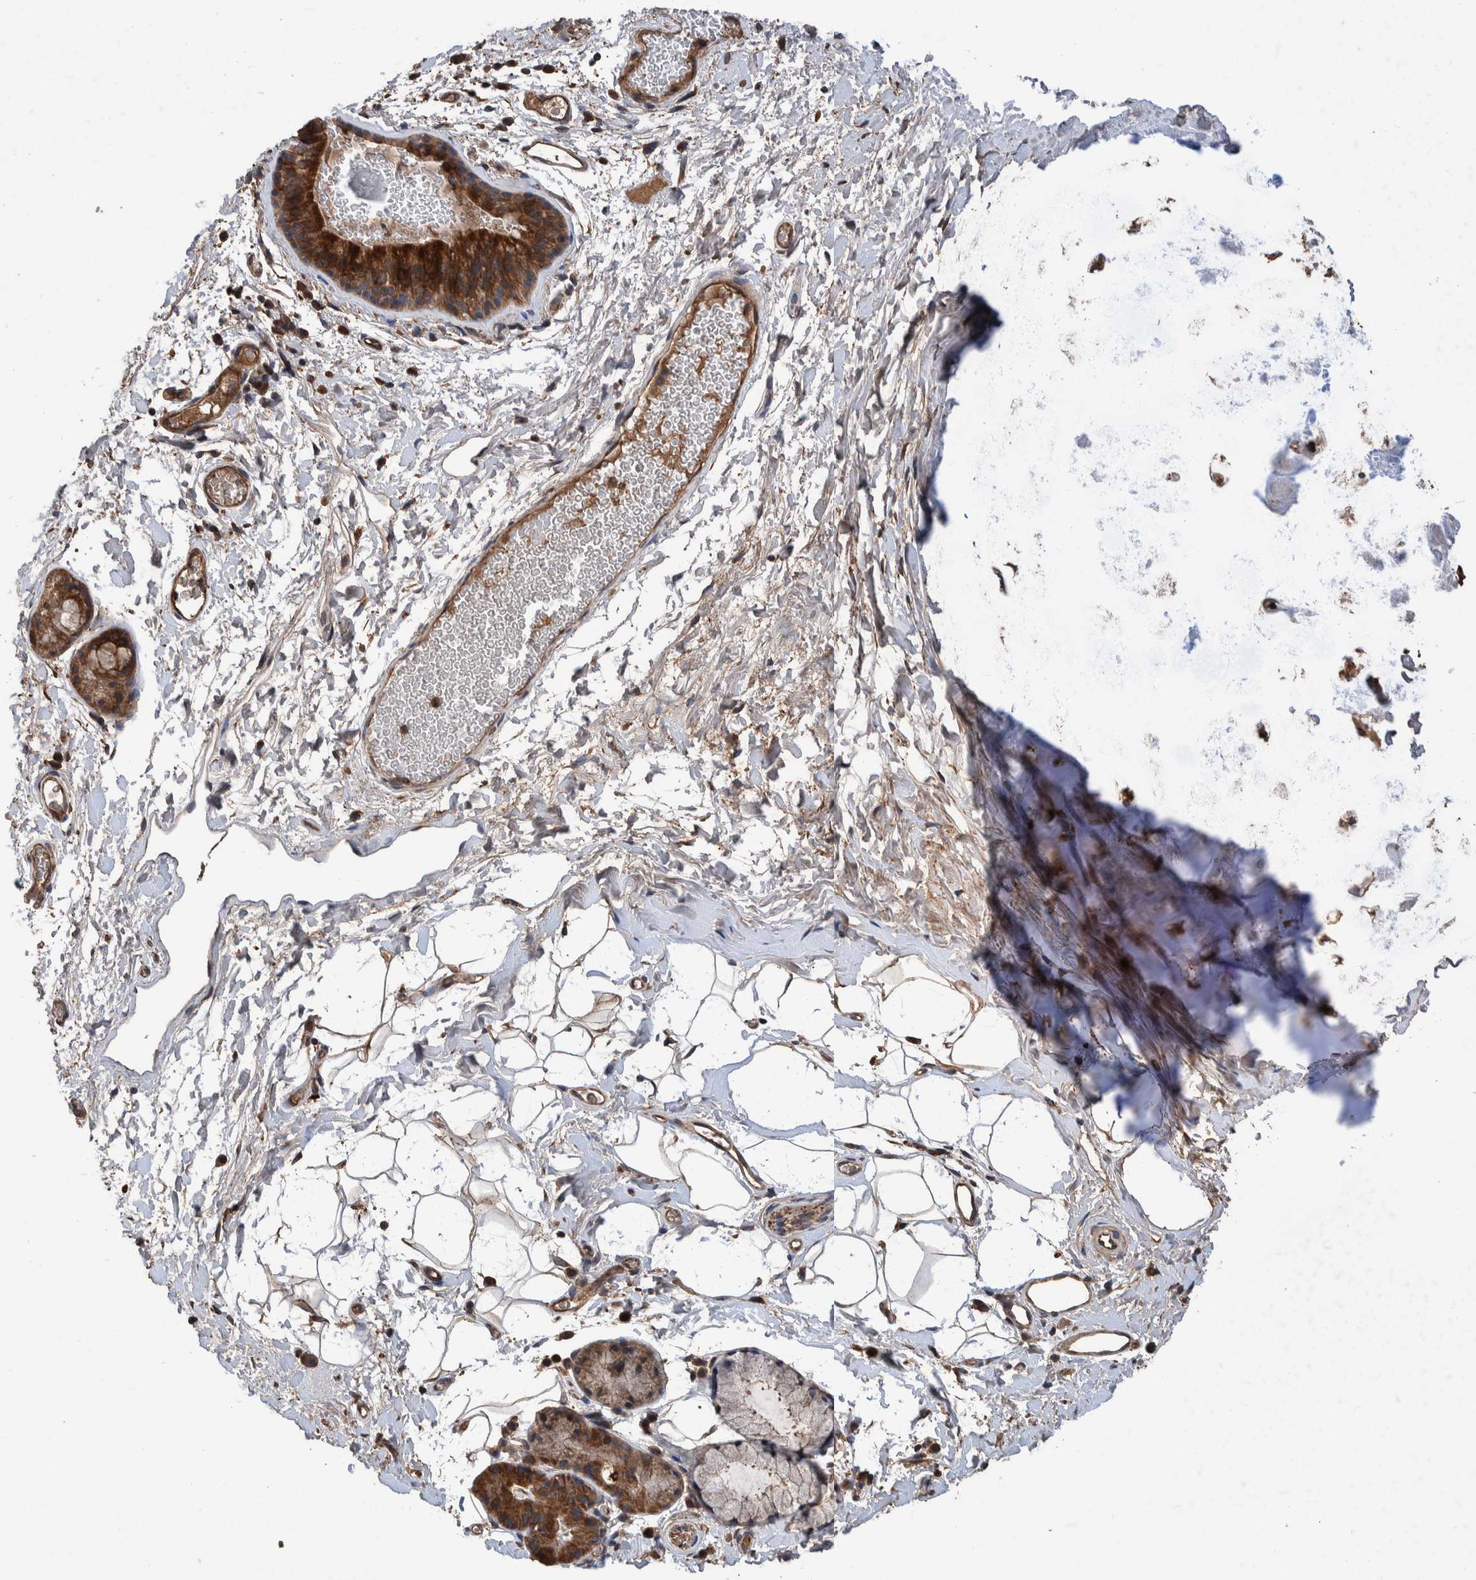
{"staining": {"intensity": "strong", "quantity": ">75%", "location": "cytoplasmic/membranous"}, "tissue": "bronchus", "cell_type": "Respiratory epithelial cells", "image_type": "normal", "snomed": [{"axis": "morphology", "description": "Normal tissue, NOS"}, {"axis": "topography", "description": "Cartilage tissue"}, {"axis": "topography", "description": "Bronchus"}], "caption": "Immunohistochemical staining of benign human bronchus demonstrates high levels of strong cytoplasmic/membranous staining in approximately >75% of respiratory epithelial cells.", "gene": "ENSG00000251537", "patient": {"sex": "female", "age": 53}}